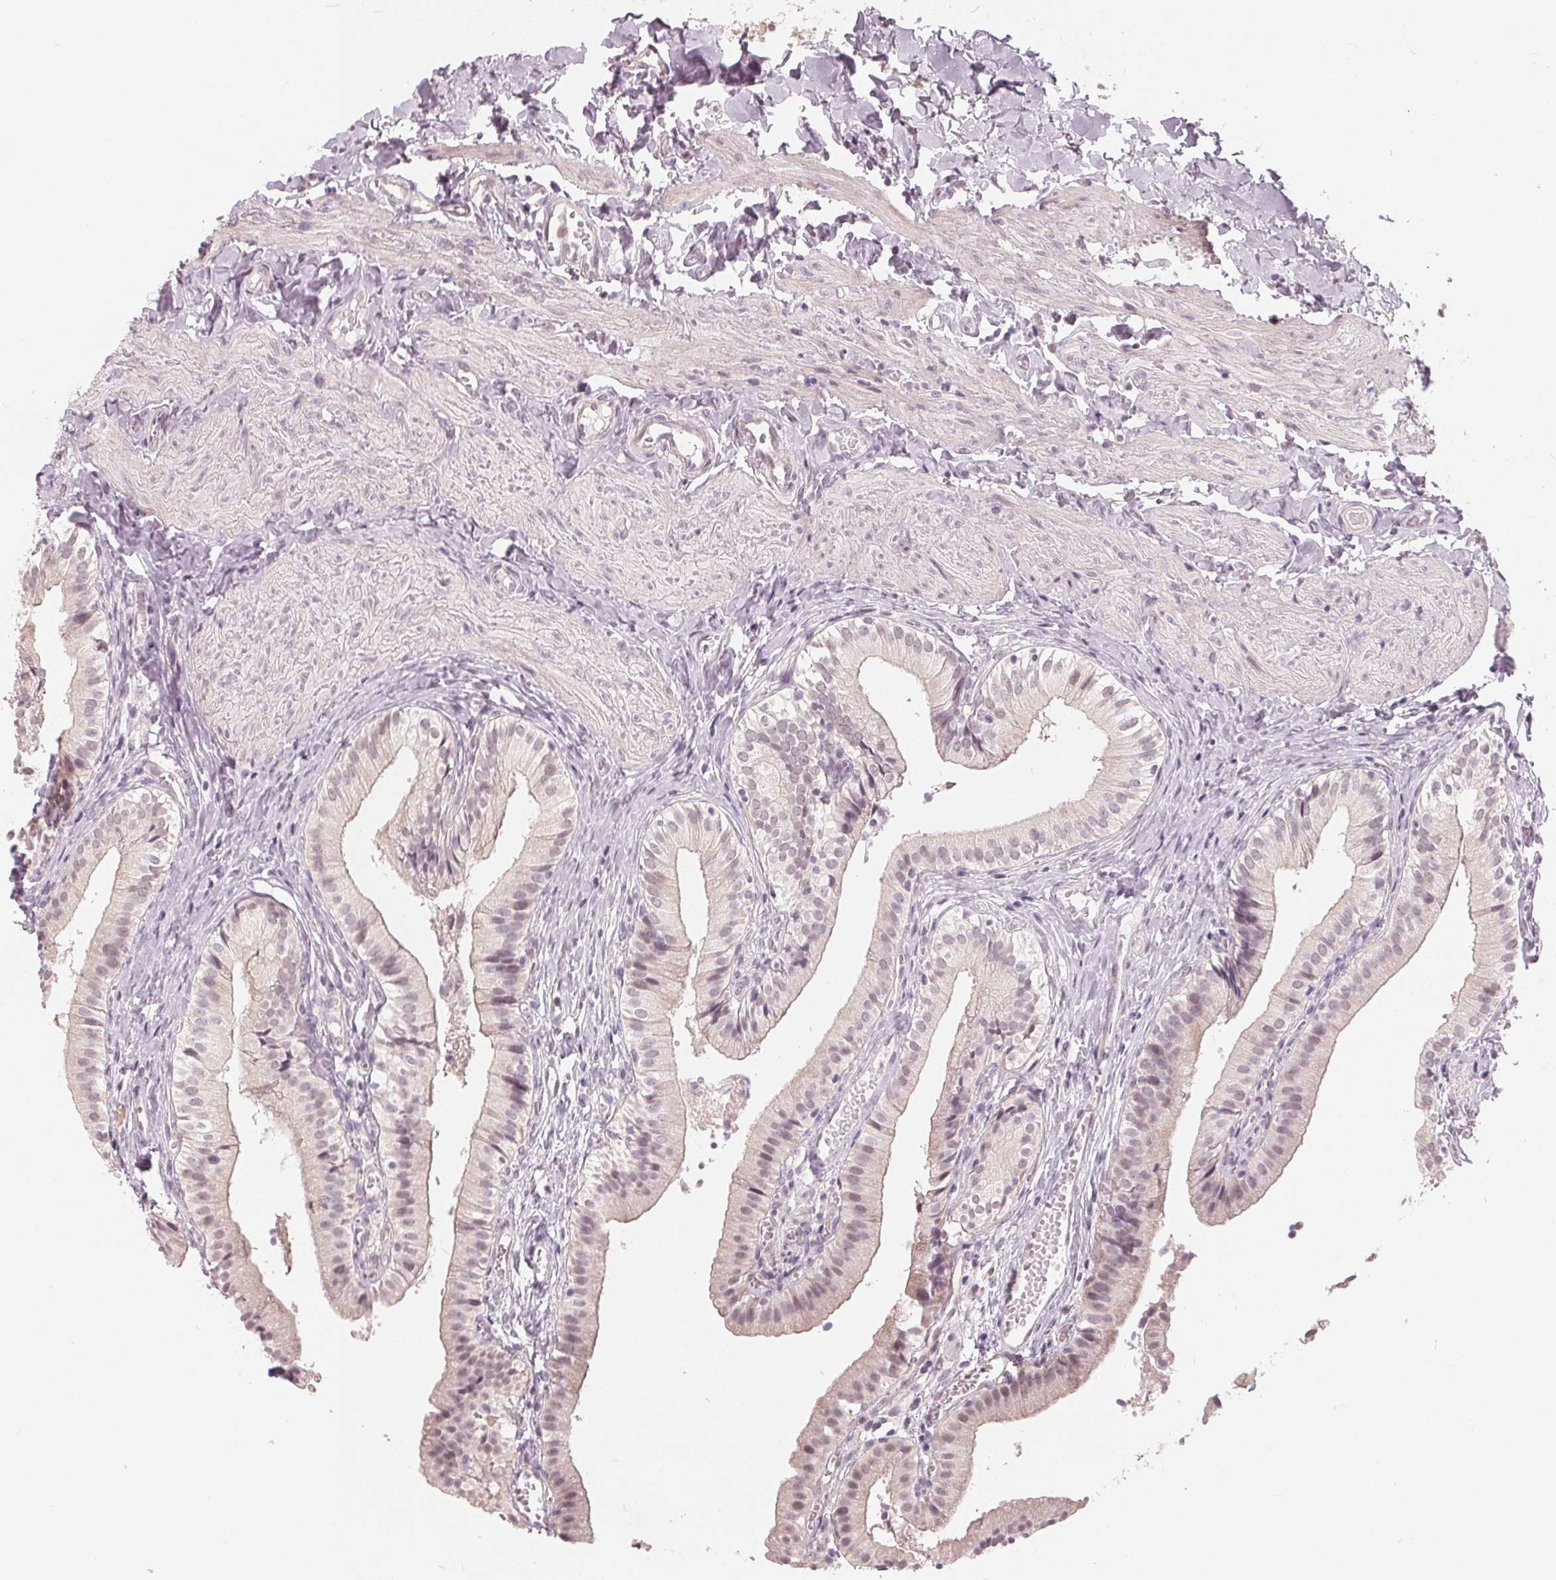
{"staining": {"intensity": "weak", "quantity": "<25%", "location": "cytoplasmic/membranous,nuclear"}, "tissue": "gallbladder", "cell_type": "Glandular cells", "image_type": "normal", "snomed": [{"axis": "morphology", "description": "Normal tissue, NOS"}, {"axis": "topography", "description": "Gallbladder"}], "caption": "Glandular cells show no significant protein positivity in unremarkable gallbladder.", "gene": "NUP210L", "patient": {"sex": "female", "age": 47}}